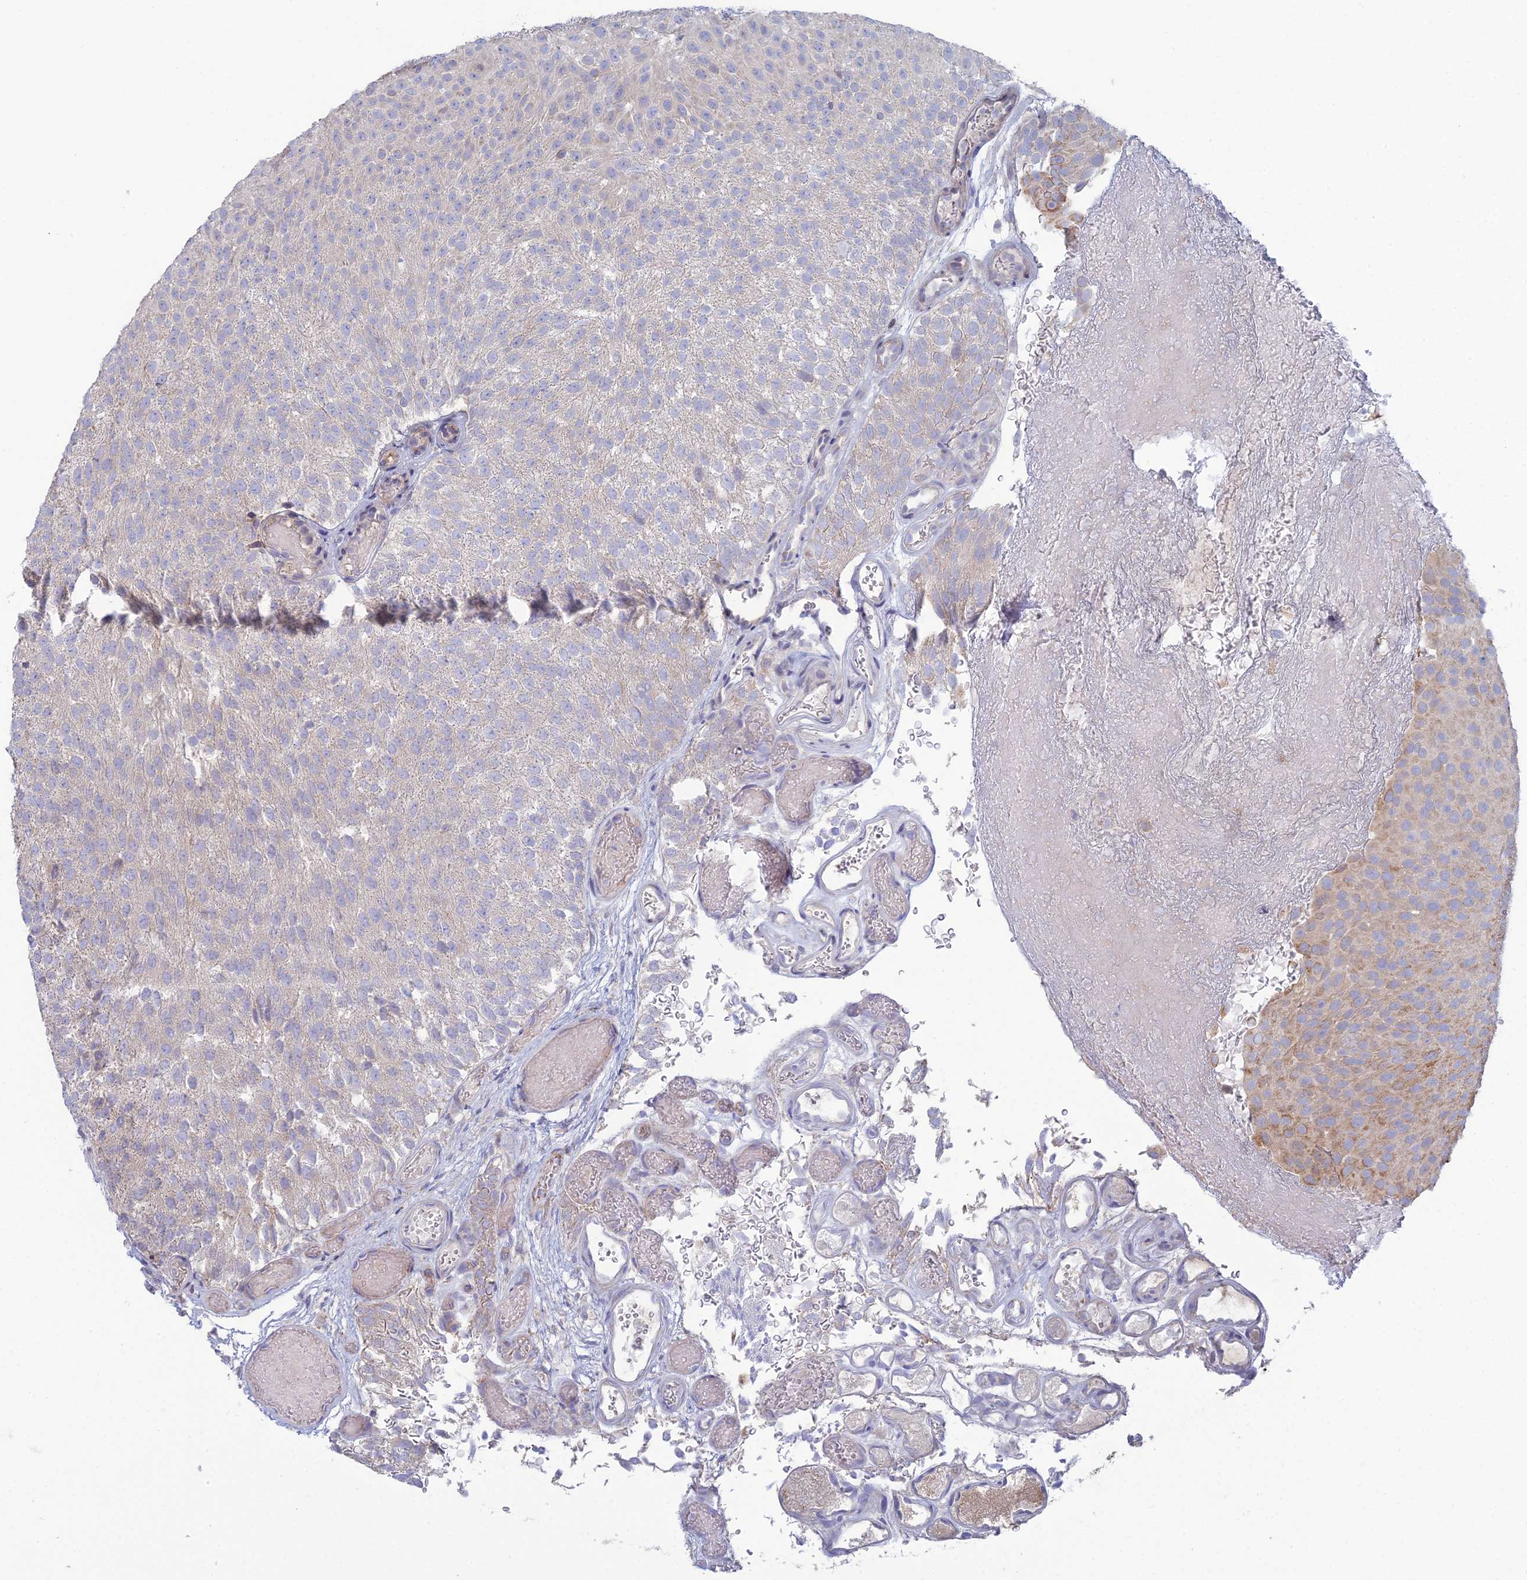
{"staining": {"intensity": "weak", "quantity": "<25%", "location": "cytoplasmic/membranous"}, "tissue": "urothelial cancer", "cell_type": "Tumor cells", "image_type": "cancer", "snomed": [{"axis": "morphology", "description": "Urothelial carcinoma, Low grade"}, {"axis": "topography", "description": "Urinary bladder"}], "caption": "IHC histopathology image of urothelial carcinoma (low-grade) stained for a protein (brown), which reveals no staining in tumor cells.", "gene": "ARL16", "patient": {"sex": "male", "age": 78}}